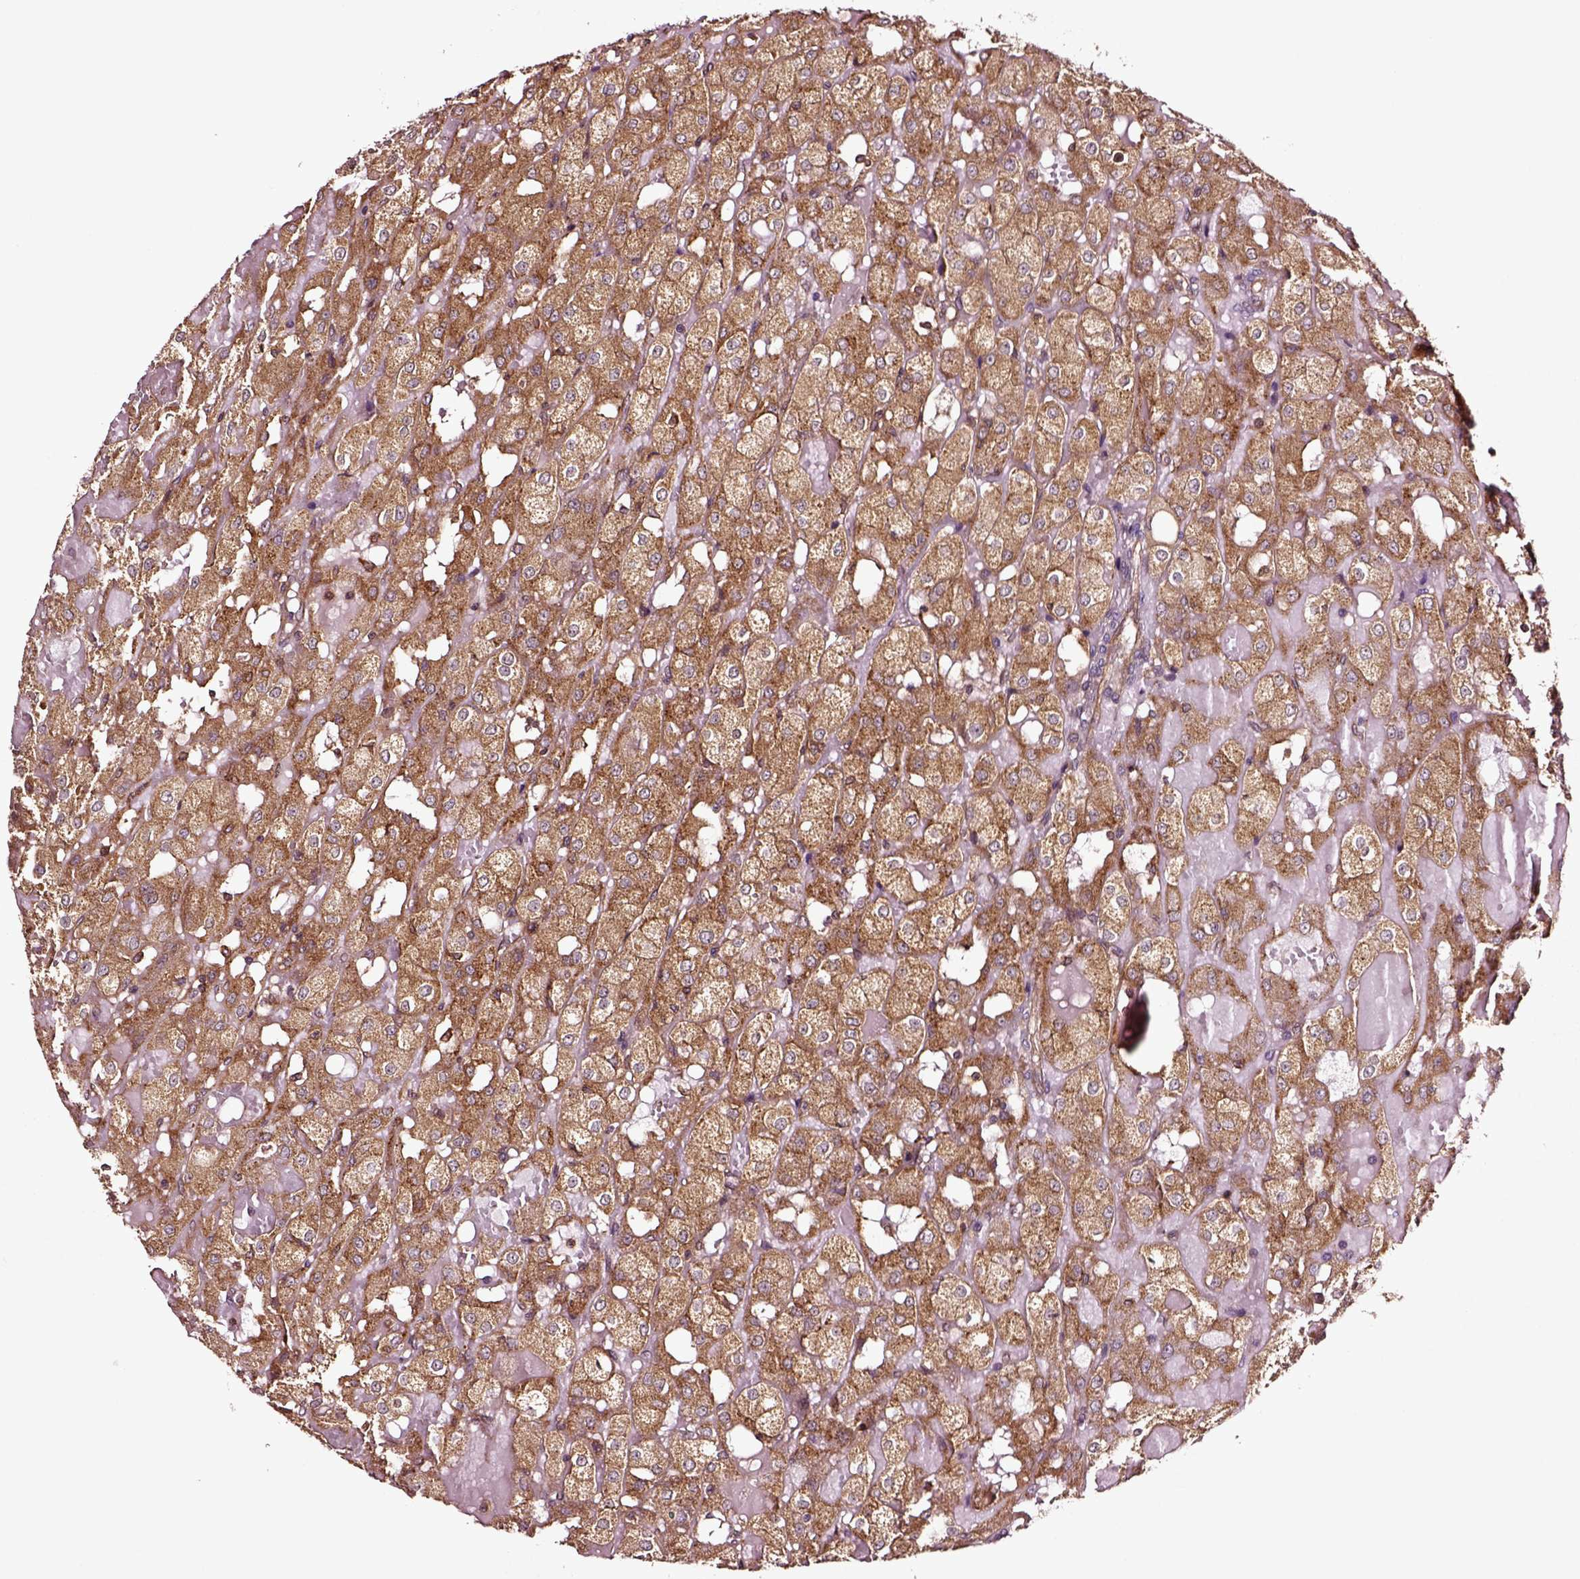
{"staining": {"intensity": "moderate", "quantity": ">75%", "location": "cytoplasmic/membranous"}, "tissue": "renal cancer", "cell_type": "Tumor cells", "image_type": "cancer", "snomed": [{"axis": "morphology", "description": "Adenocarcinoma, NOS"}, {"axis": "topography", "description": "Kidney"}], "caption": "Adenocarcinoma (renal) was stained to show a protein in brown. There is medium levels of moderate cytoplasmic/membranous positivity in approximately >75% of tumor cells.", "gene": "RASSF5", "patient": {"sex": "male", "age": 72}}